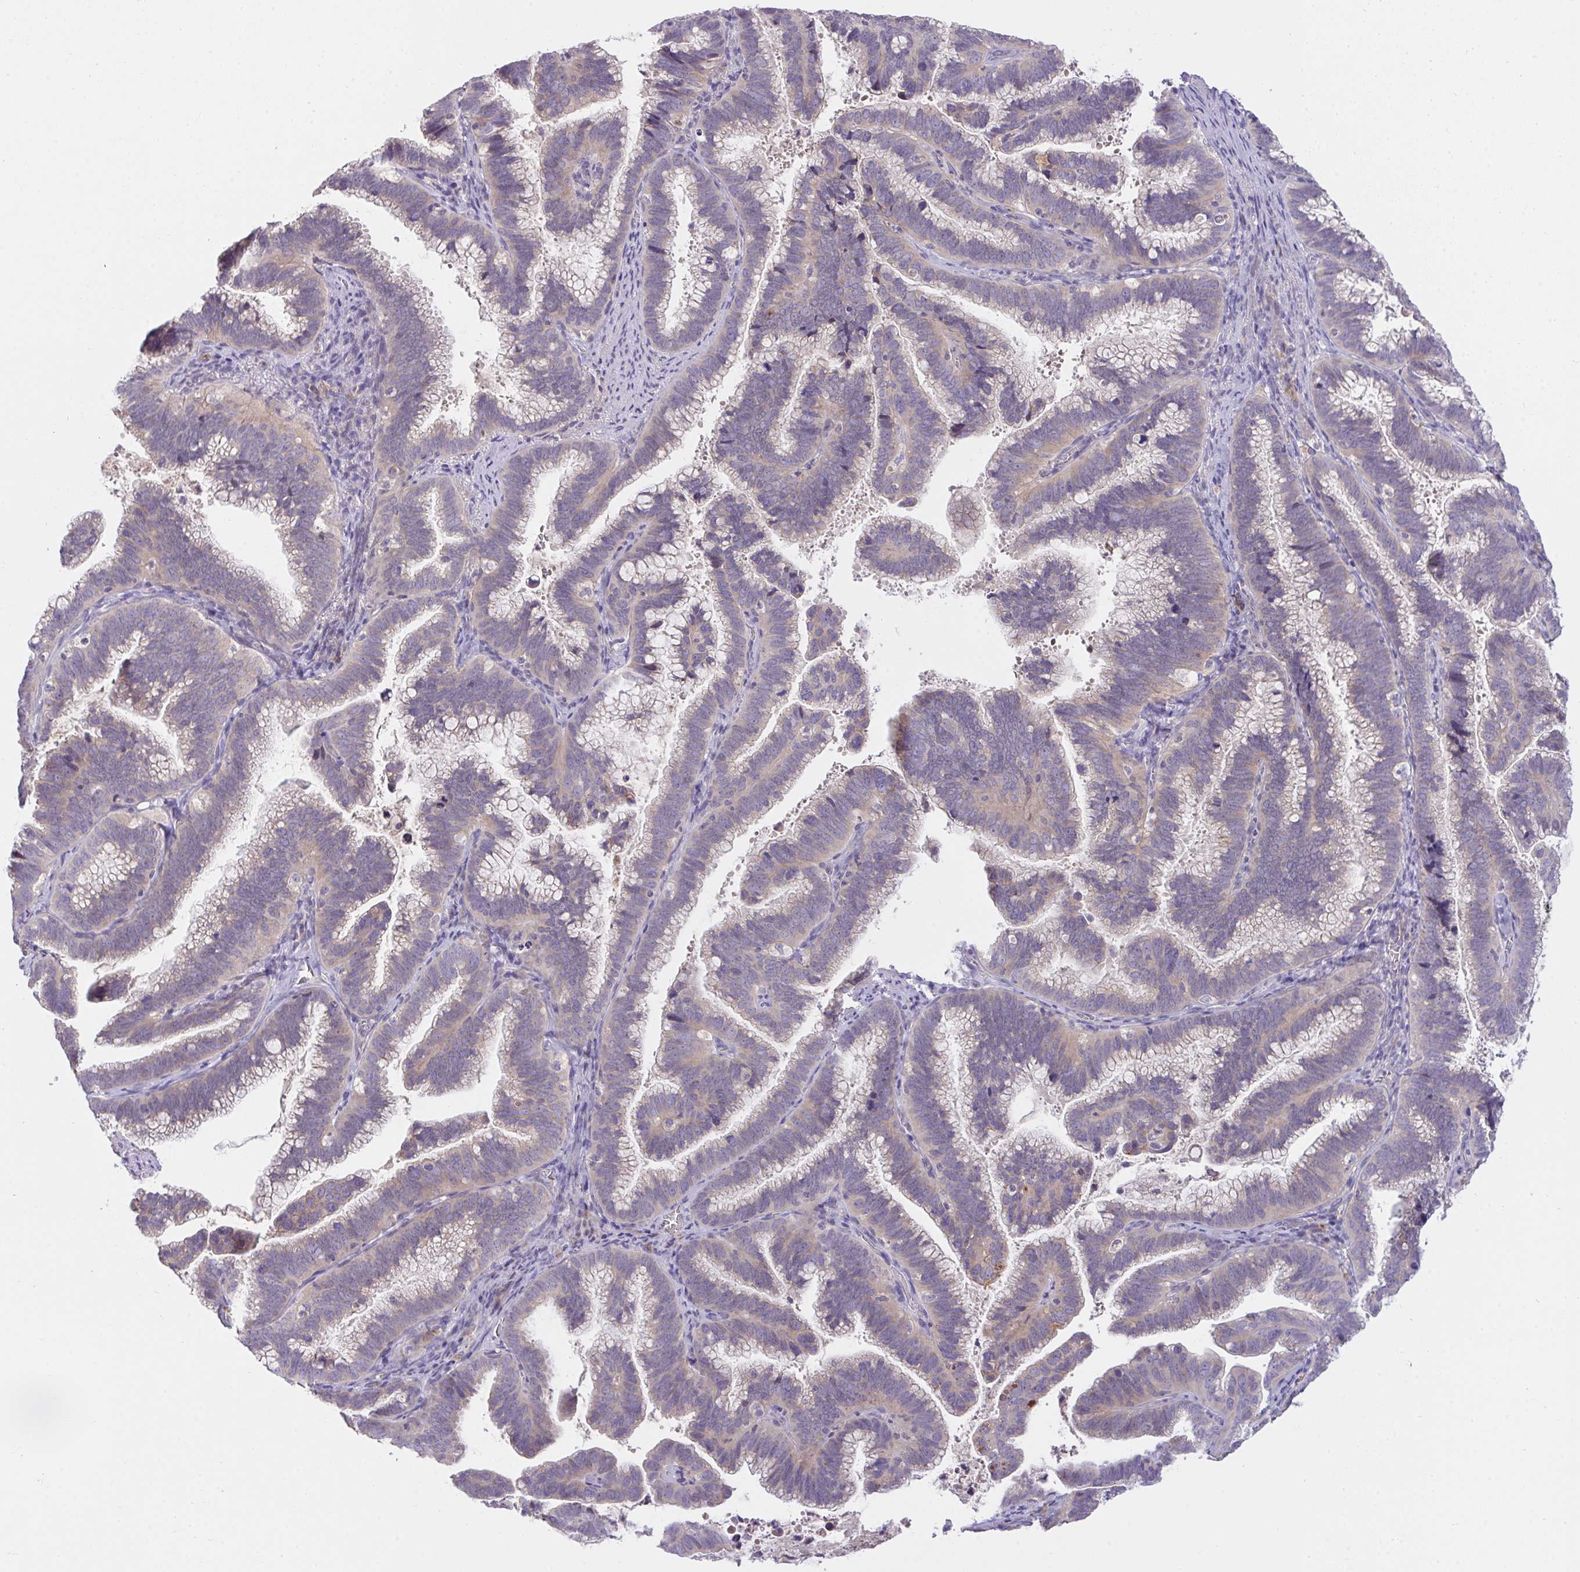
{"staining": {"intensity": "weak", "quantity": "25%-75%", "location": "cytoplasmic/membranous"}, "tissue": "cervical cancer", "cell_type": "Tumor cells", "image_type": "cancer", "snomed": [{"axis": "morphology", "description": "Adenocarcinoma, NOS"}, {"axis": "topography", "description": "Cervix"}], "caption": "Protein positivity by immunohistochemistry (IHC) reveals weak cytoplasmic/membranous positivity in approximately 25%-75% of tumor cells in adenocarcinoma (cervical).", "gene": "ZNF581", "patient": {"sex": "female", "age": 61}}